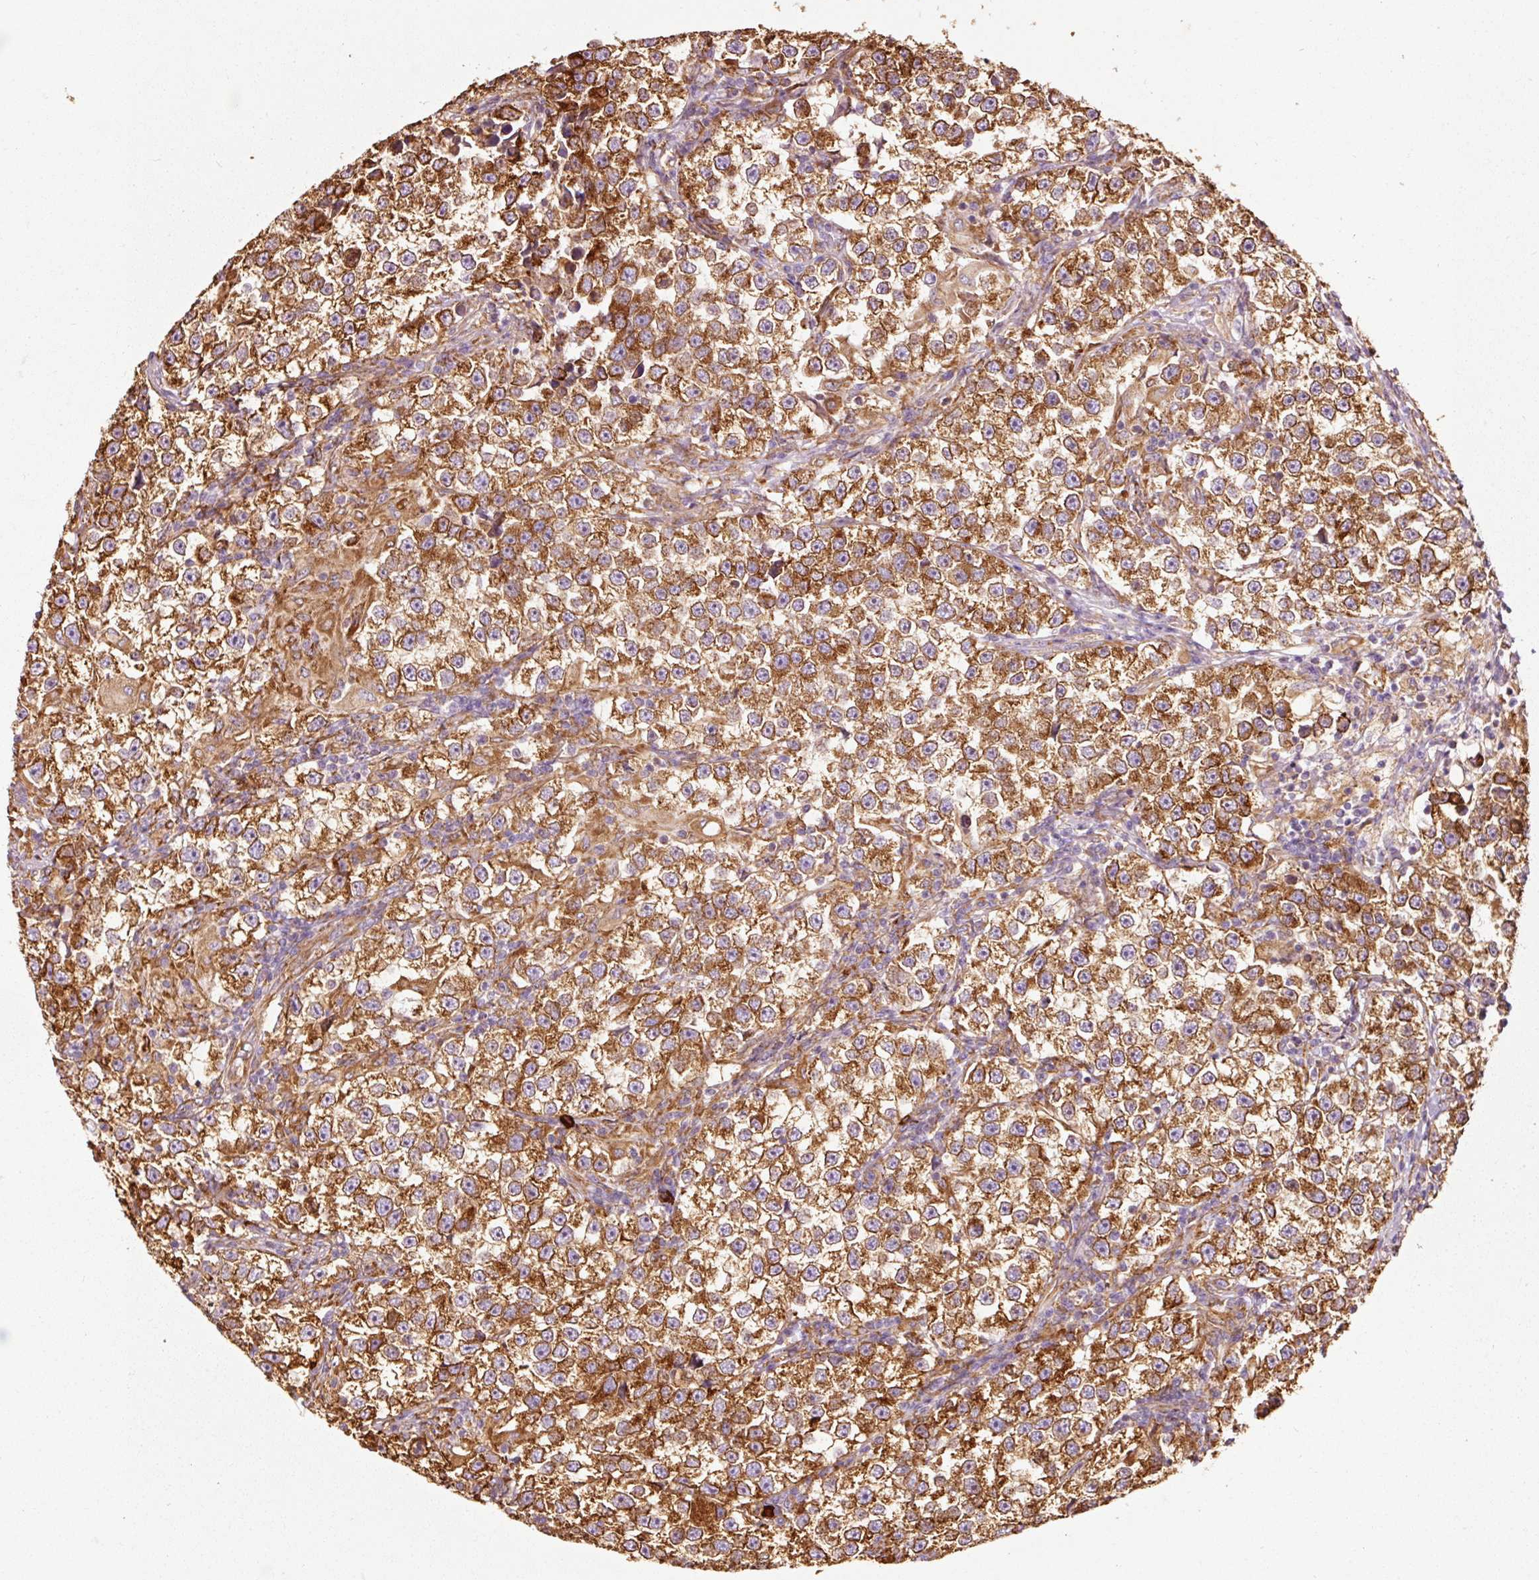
{"staining": {"intensity": "strong", "quantity": ">75%", "location": "cytoplasmic/membranous"}, "tissue": "testis cancer", "cell_type": "Tumor cells", "image_type": "cancer", "snomed": [{"axis": "morphology", "description": "Seminoma, NOS"}, {"axis": "topography", "description": "Testis"}], "caption": "Testis cancer (seminoma) stained for a protein (brown) demonstrates strong cytoplasmic/membranous positive positivity in approximately >75% of tumor cells.", "gene": "KLC1", "patient": {"sex": "male", "age": 46}}